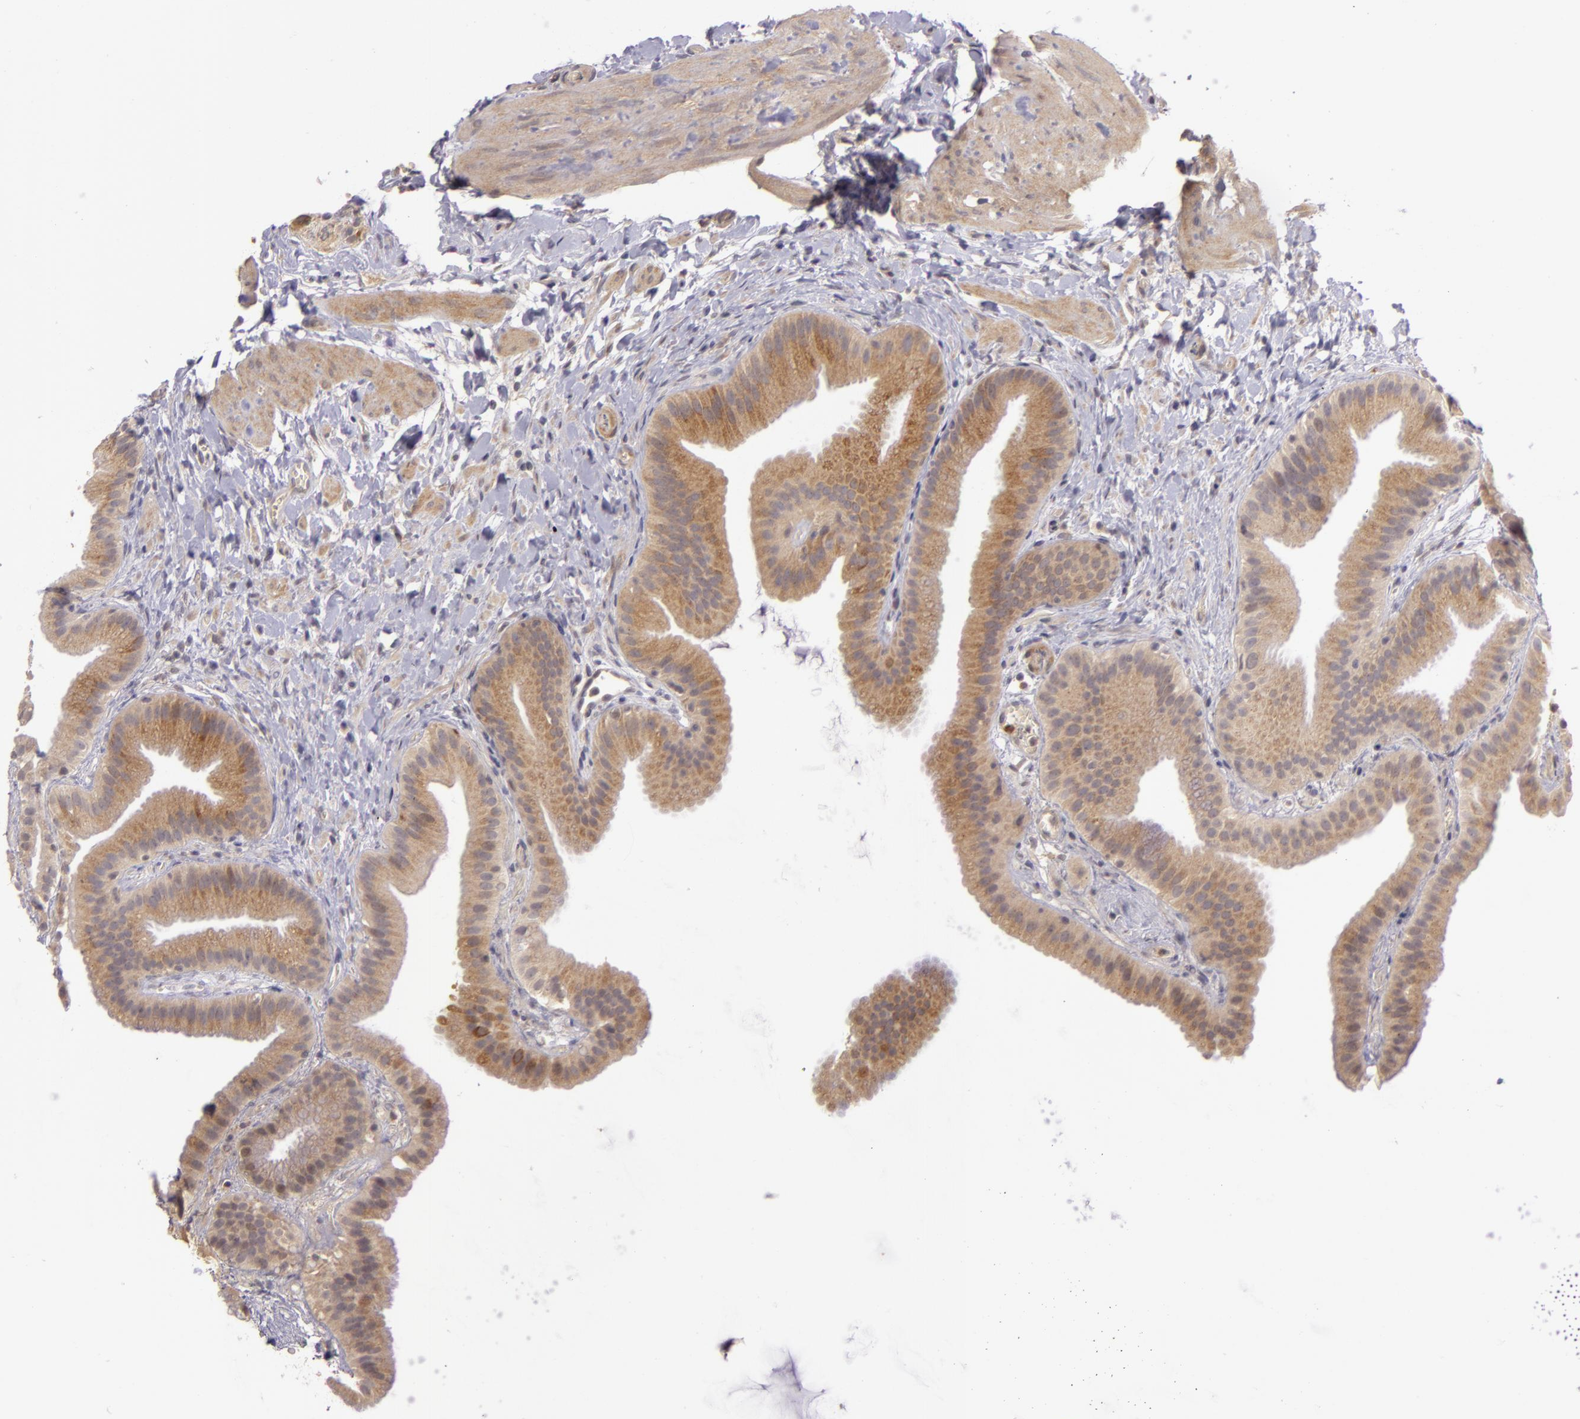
{"staining": {"intensity": "moderate", "quantity": ">75%", "location": "cytoplasmic/membranous"}, "tissue": "gallbladder", "cell_type": "Glandular cells", "image_type": "normal", "snomed": [{"axis": "morphology", "description": "Normal tissue, NOS"}, {"axis": "topography", "description": "Gallbladder"}], "caption": "Brown immunohistochemical staining in unremarkable gallbladder demonstrates moderate cytoplasmic/membranous positivity in about >75% of glandular cells.", "gene": "PPP1R3F", "patient": {"sex": "female", "age": 63}}